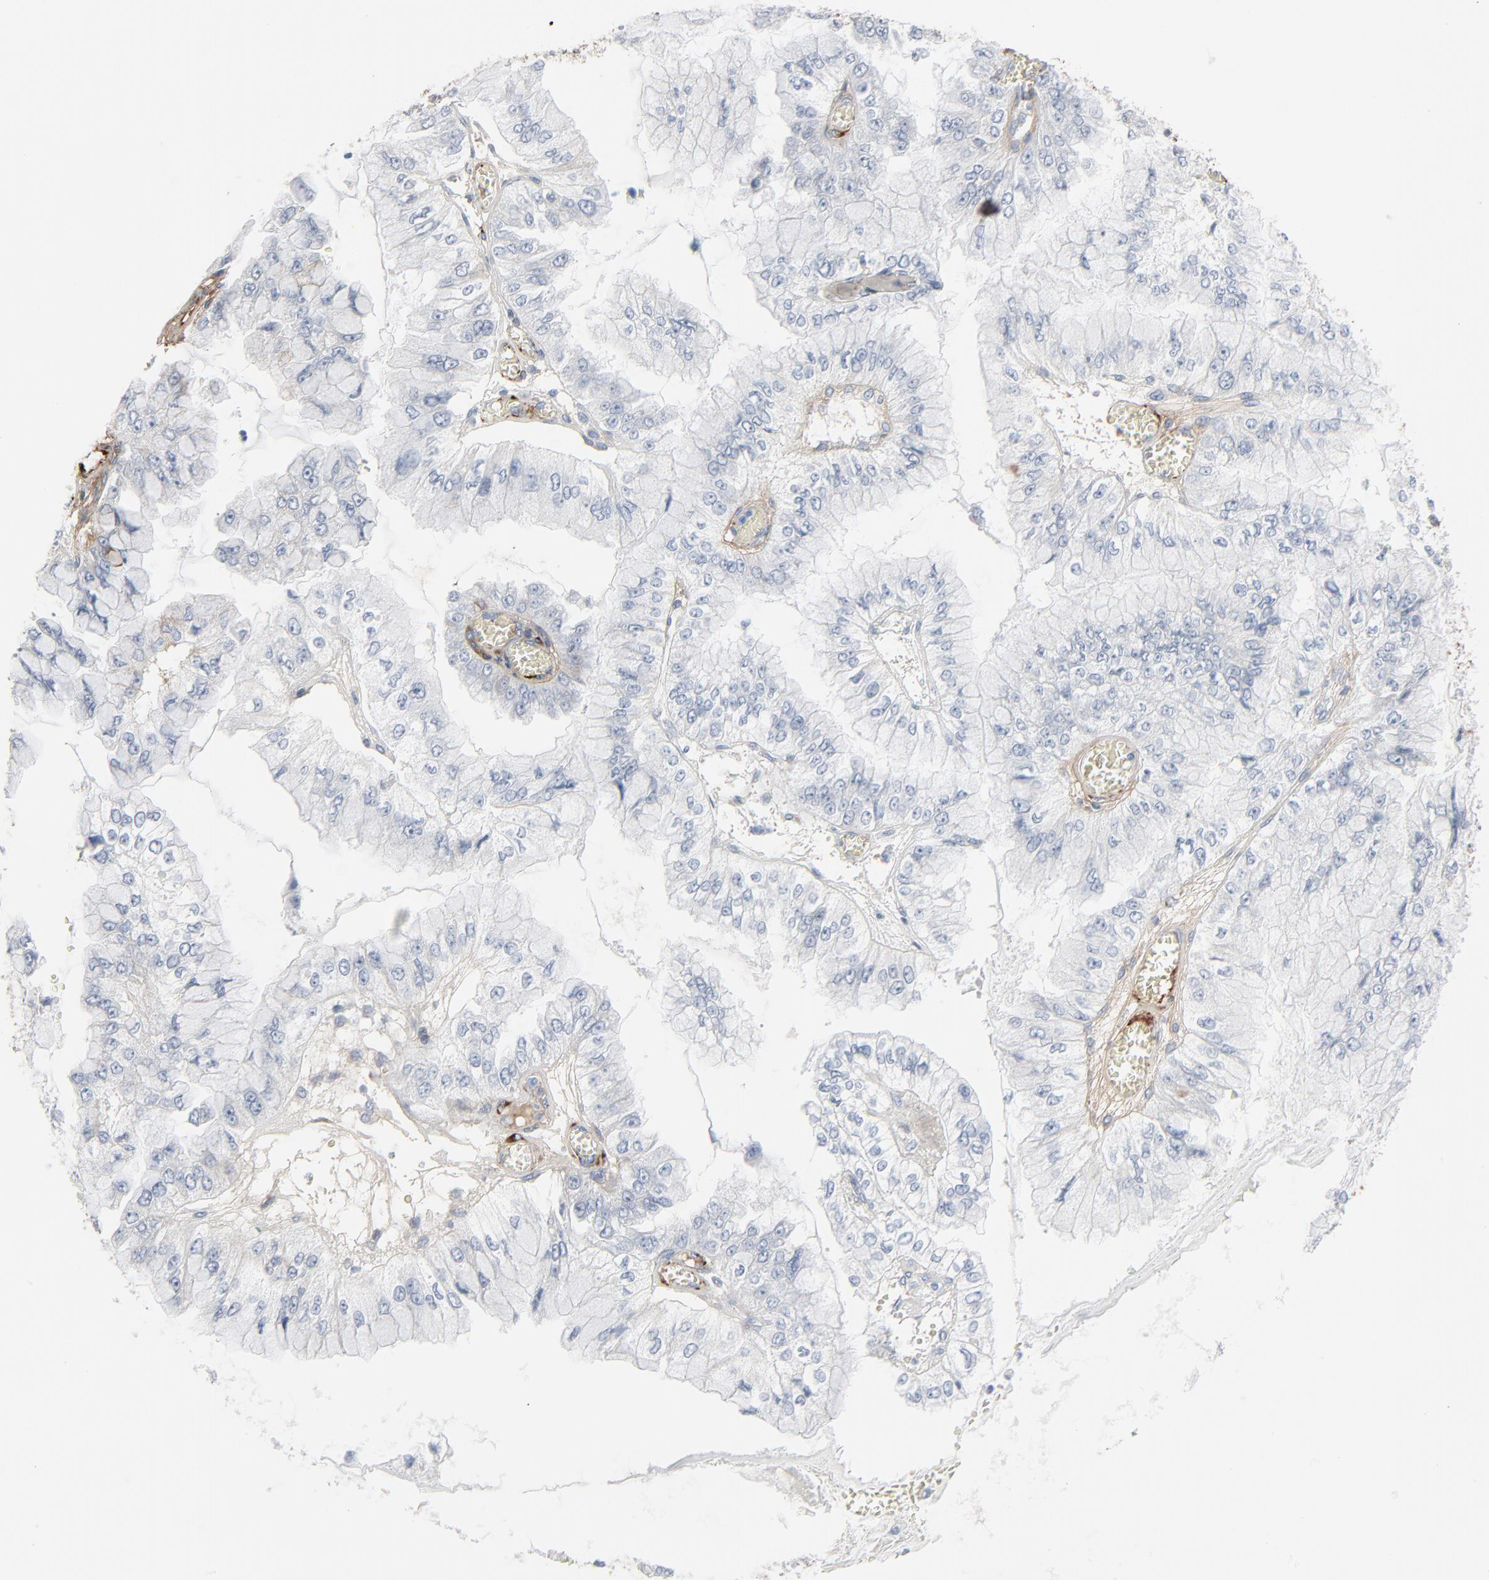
{"staining": {"intensity": "negative", "quantity": "none", "location": "none"}, "tissue": "liver cancer", "cell_type": "Tumor cells", "image_type": "cancer", "snomed": [{"axis": "morphology", "description": "Cholangiocarcinoma"}, {"axis": "topography", "description": "Liver"}], "caption": "This is an IHC image of liver cancer (cholangiocarcinoma). There is no staining in tumor cells.", "gene": "BGN", "patient": {"sex": "female", "age": 79}}